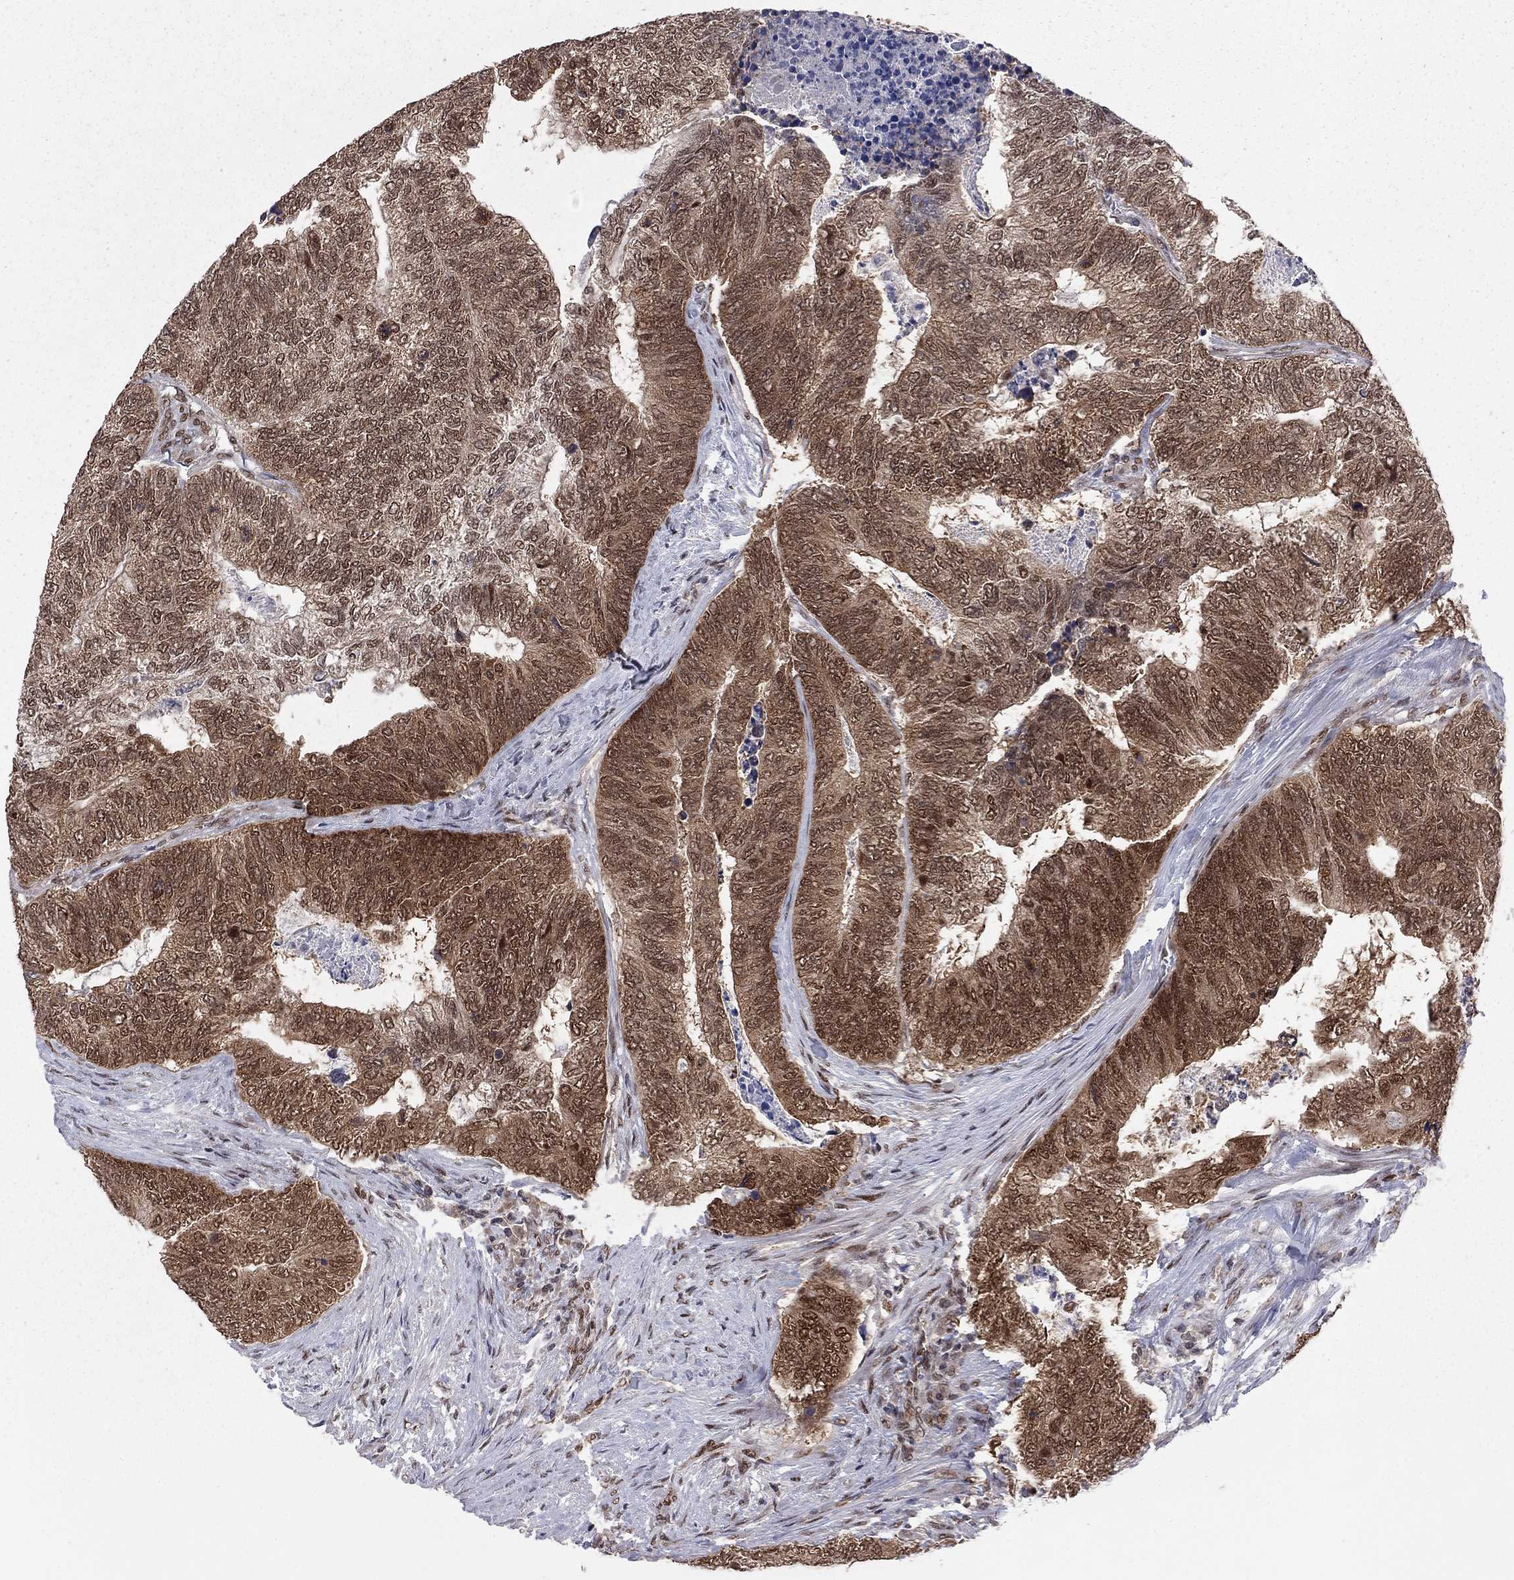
{"staining": {"intensity": "moderate", "quantity": ">75%", "location": "cytoplasmic/membranous,nuclear"}, "tissue": "colorectal cancer", "cell_type": "Tumor cells", "image_type": "cancer", "snomed": [{"axis": "morphology", "description": "Adenocarcinoma, NOS"}, {"axis": "topography", "description": "Colon"}], "caption": "IHC (DAB) staining of human adenocarcinoma (colorectal) reveals moderate cytoplasmic/membranous and nuclear protein staining in approximately >75% of tumor cells.", "gene": "SAP30L", "patient": {"sex": "female", "age": 67}}